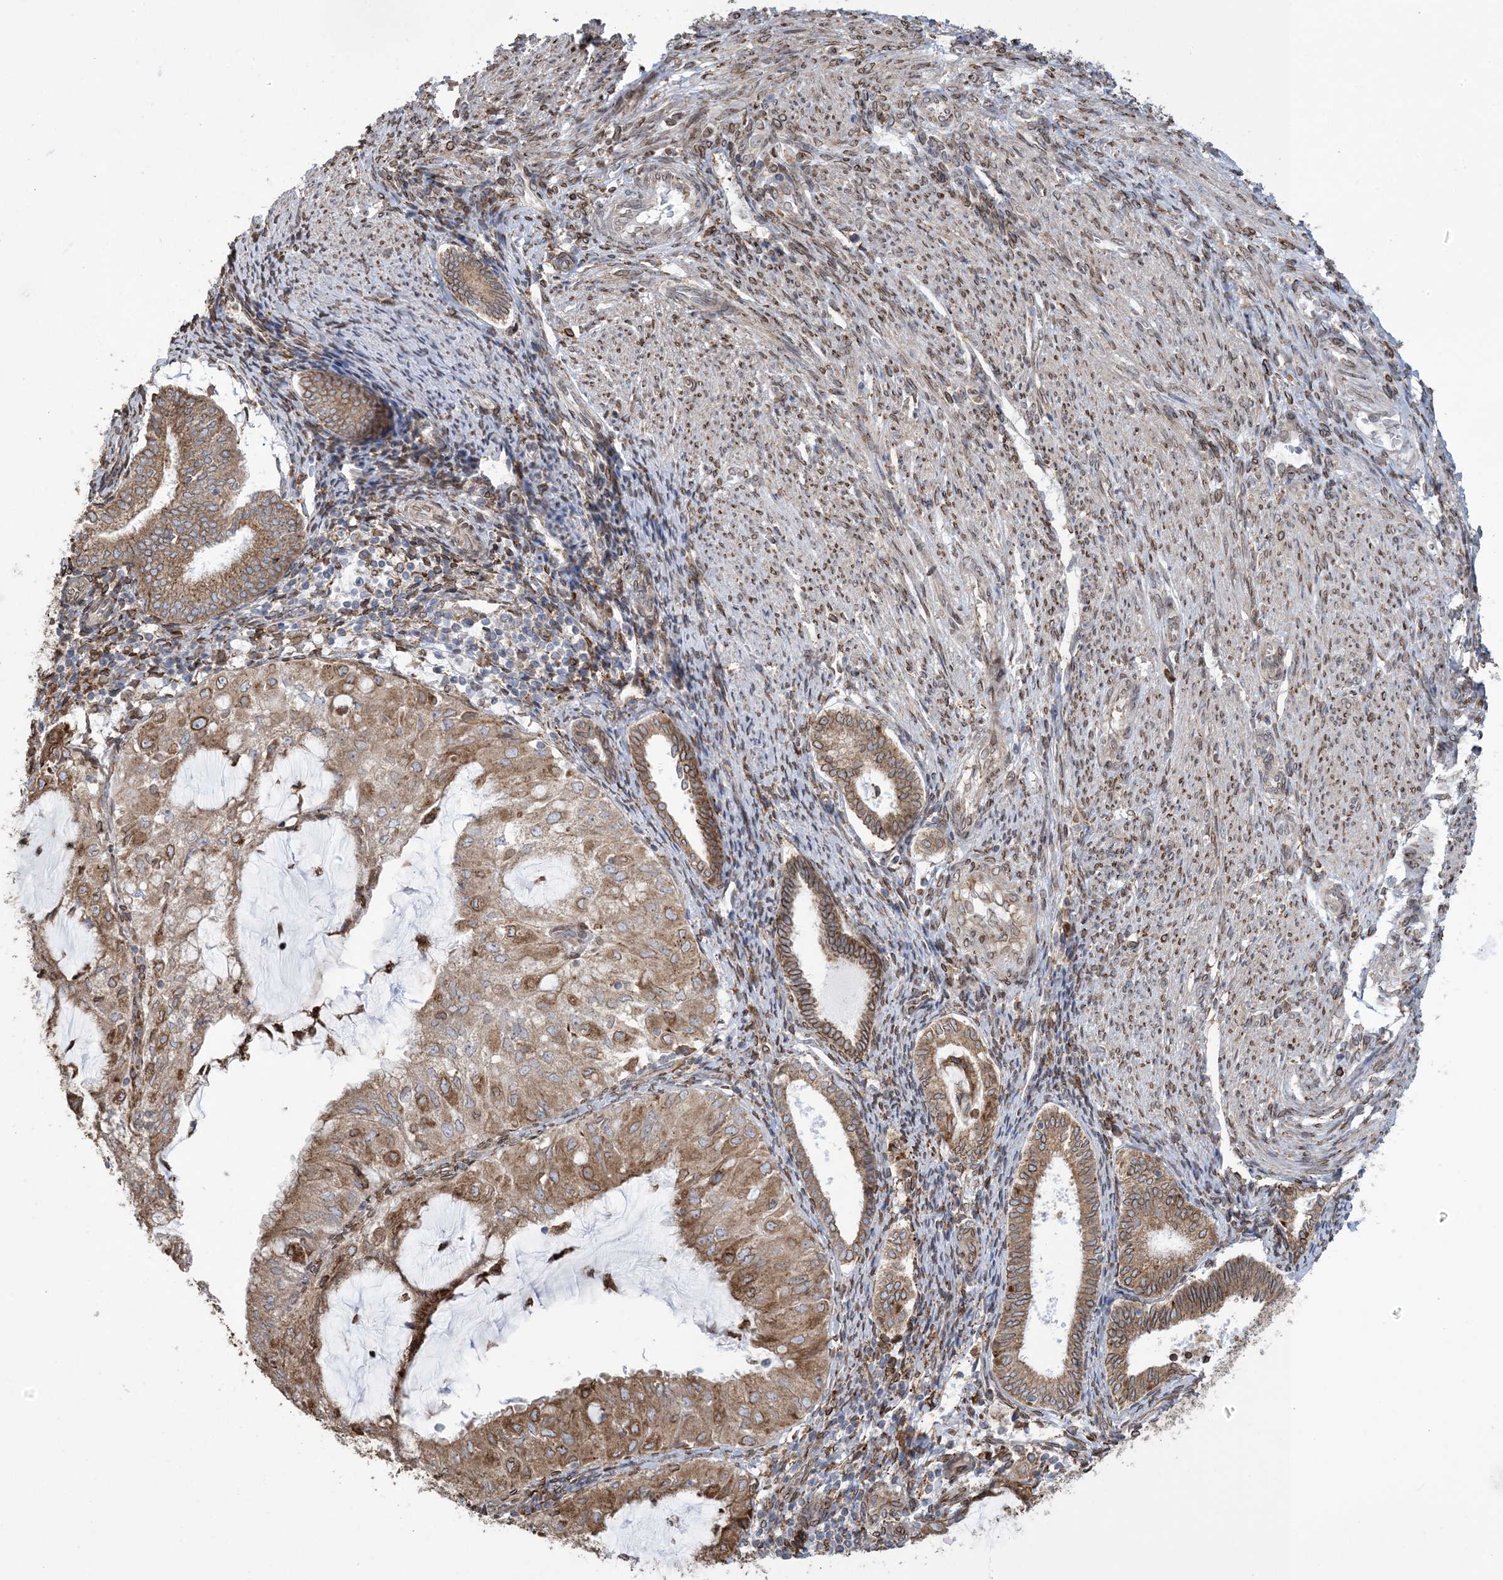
{"staining": {"intensity": "moderate", "quantity": ">75%", "location": "cytoplasmic/membranous"}, "tissue": "endometrial cancer", "cell_type": "Tumor cells", "image_type": "cancer", "snomed": [{"axis": "morphology", "description": "Adenocarcinoma, NOS"}, {"axis": "topography", "description": "Endometrium"}], "caption": "Immunohistochemistry (IHC) histopathology image of human endometrial cancer stained for a protein (brown), which shows medium levels of moderate cytoplasmic/membranous positivity in about >75% of tumor cells.", "gene": "SHANK1", "patient": {"sex": "female", "age": 81}}